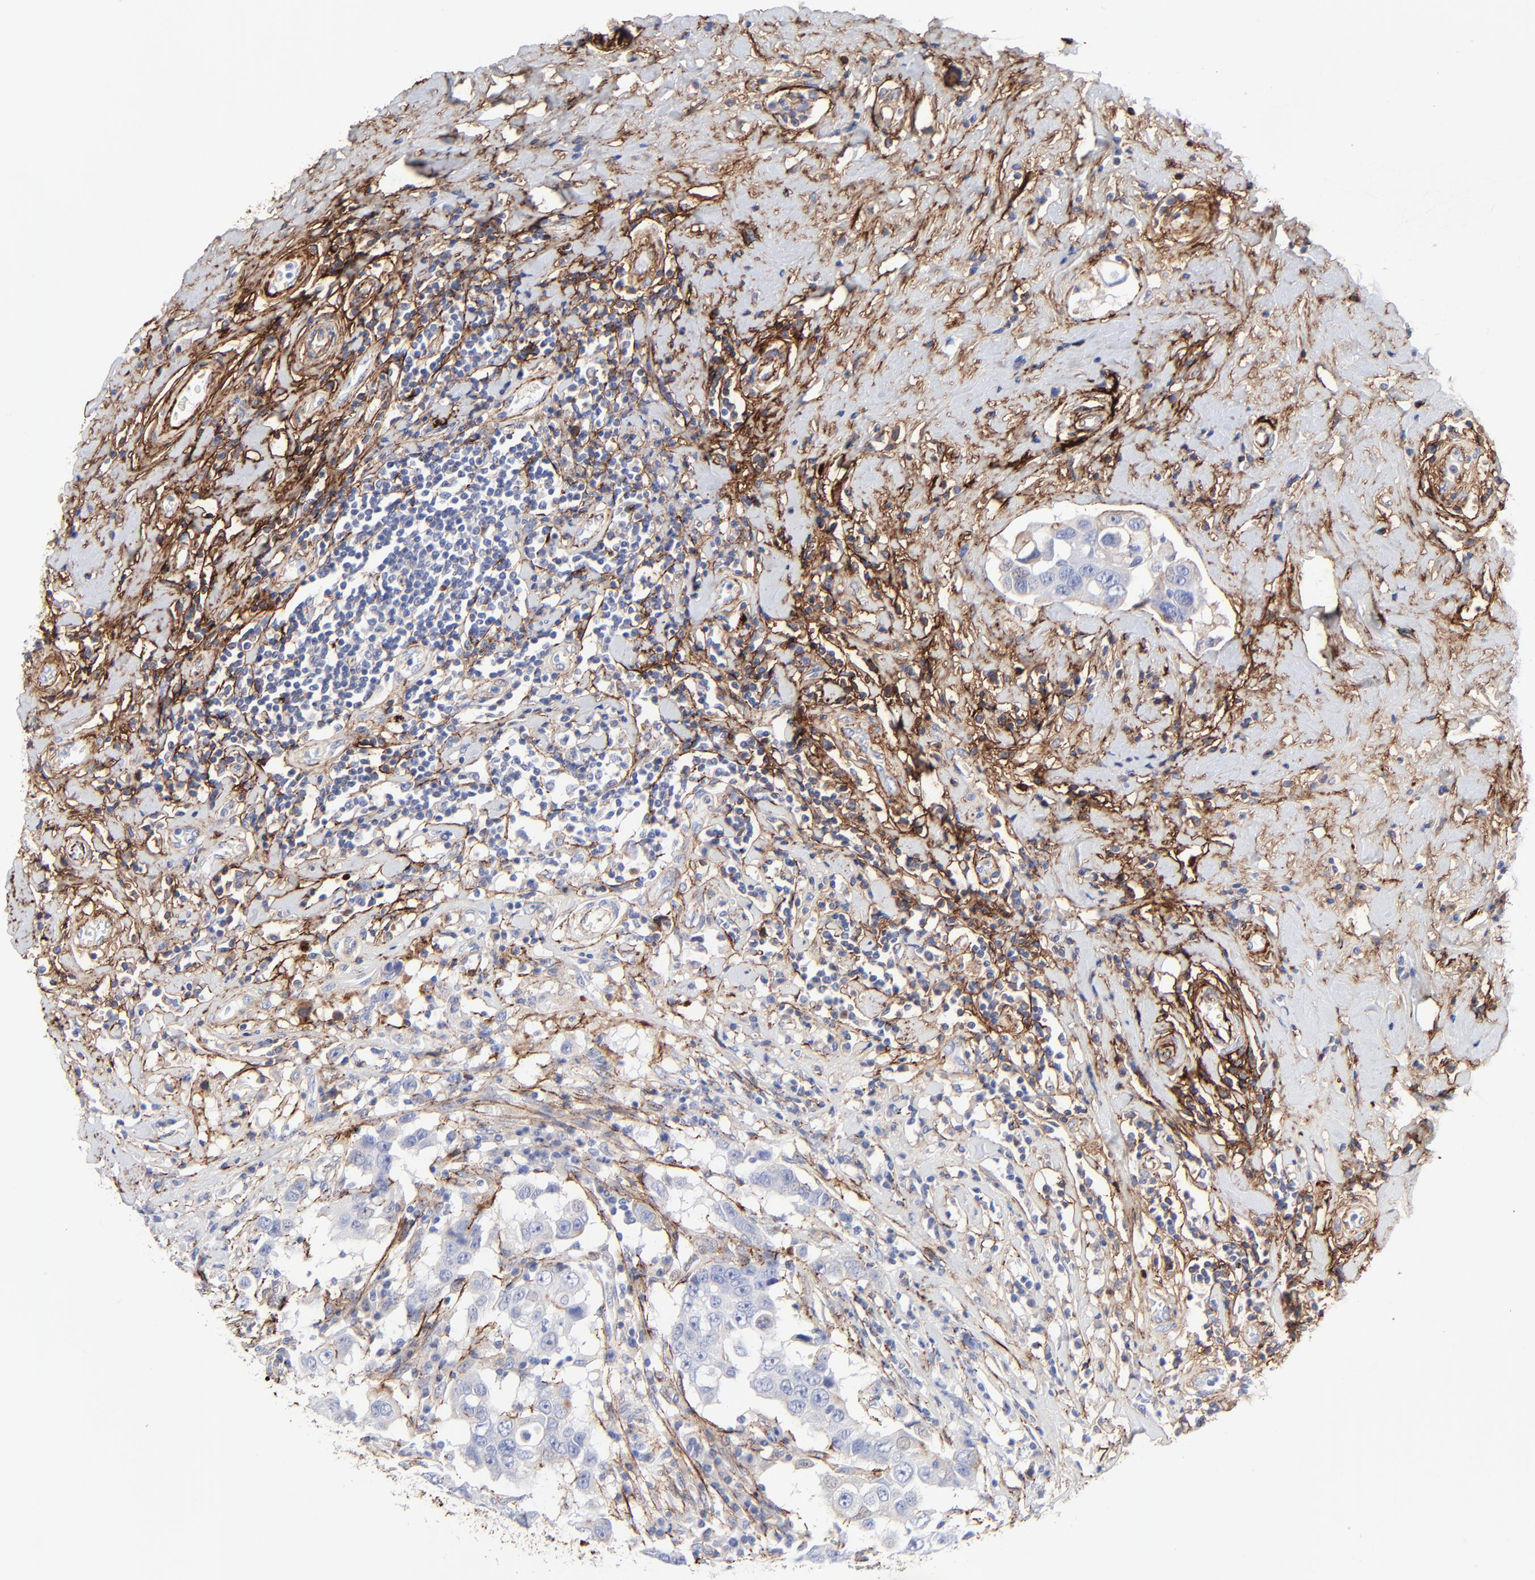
{"staining": {"intensity": "negative", "quantity": "none", "location": "none"}, "tissue": "breast cancer", "cell_type": "Tumor cells", "image_type": "cancer", "snomed": [{"axis": "morphology", "description": "Duct carcinoma"}, {"axis": "topography", "description": "Breast"}], "caption": "Tumor cells show no significant staining in breast cancer.", "gene": "FBLN2", "patient": {"sex": "female", "age": 27}}